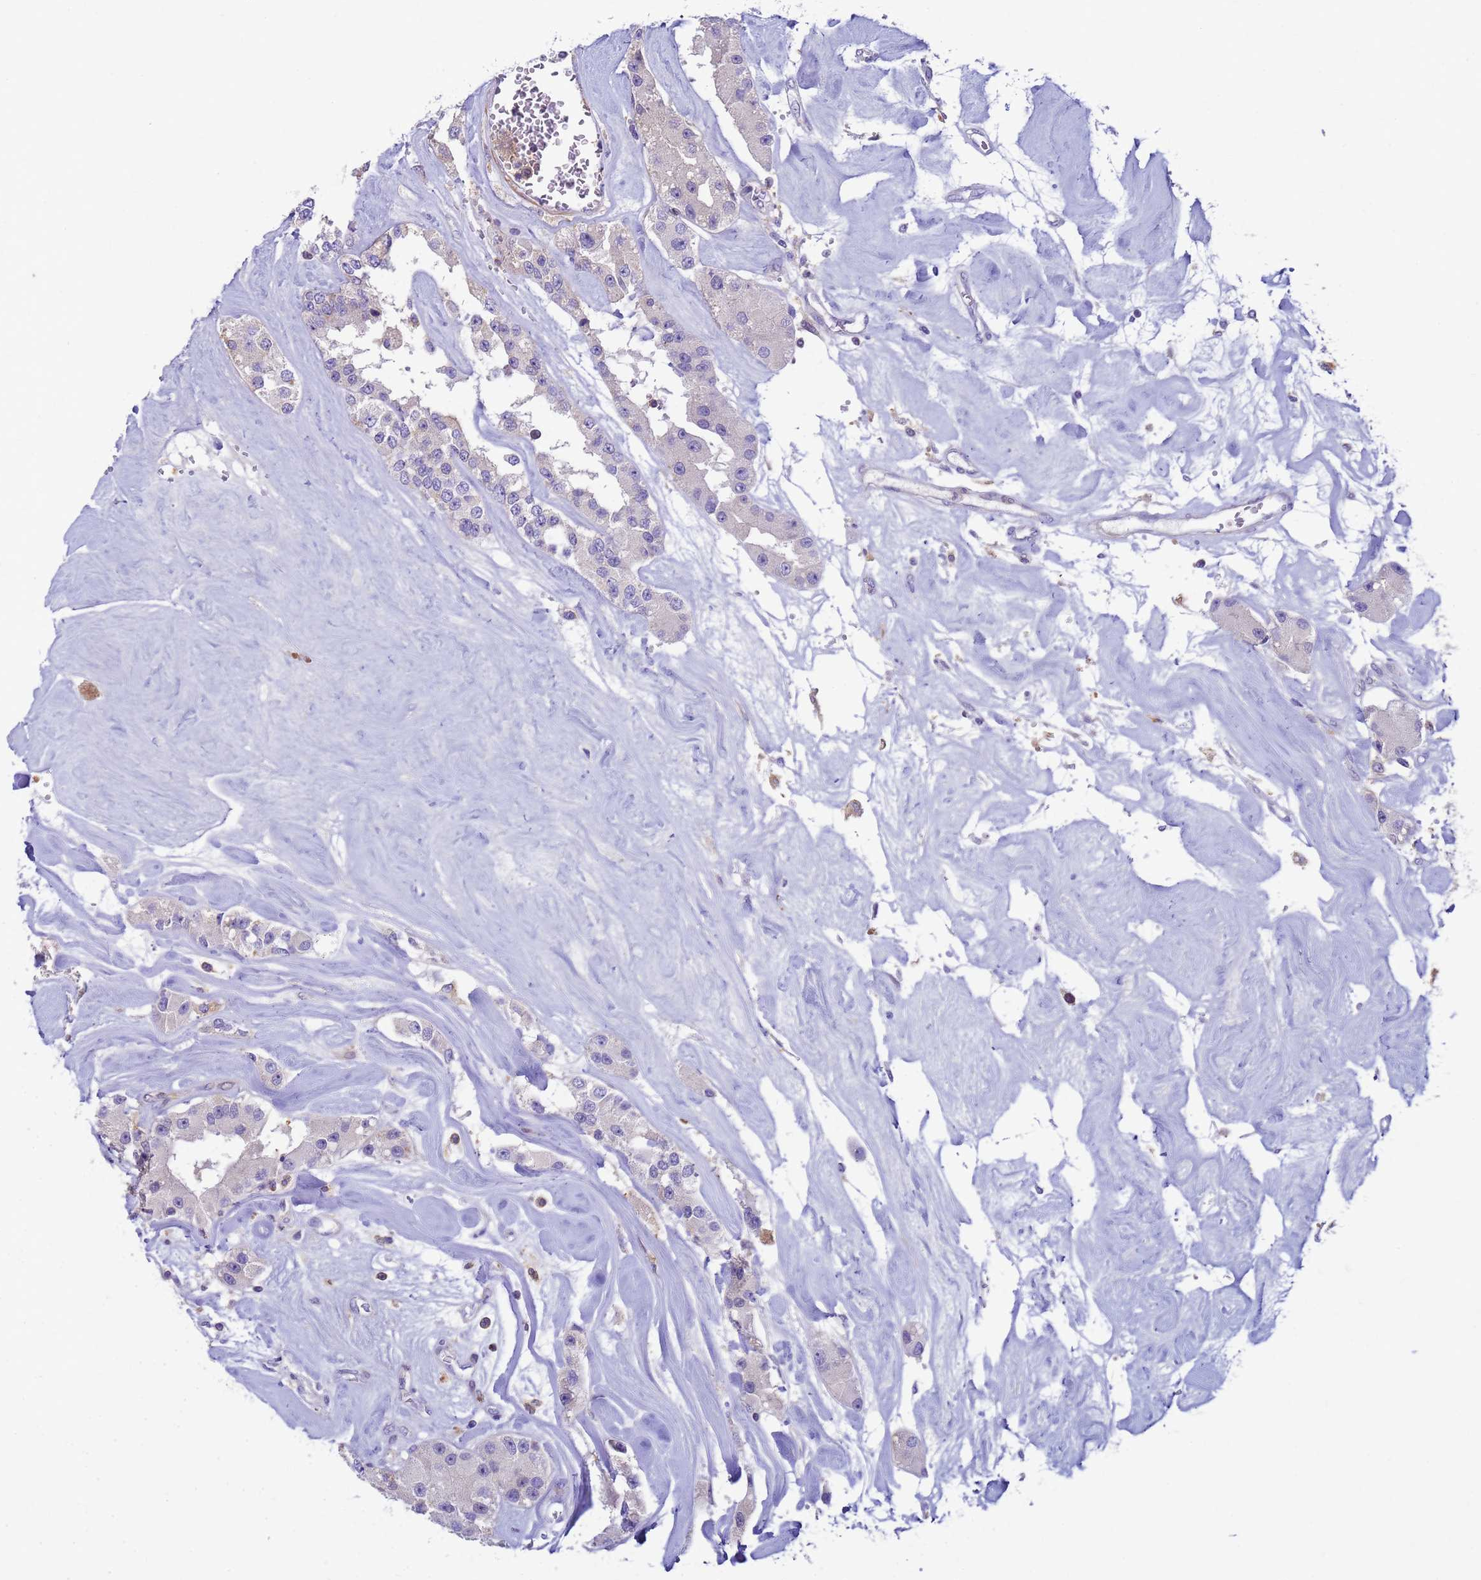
{"staining": {"intensity": "negative", "quantity": "none", "location": "none"}, "tissue": "carcinoid", "cell_type": "Tumor cells", "image_type": "cancer", "snomed": [{"axis": "morphology", "description": "Carcinoid, malignant, NOS"}, {"axis": "topography", "description": "Pancreas"}], "caption": "An immunohistochemistry histopathology image of malignant carcinoid is shown. There is no staining in tumor cells of malignant carcinoid.", "gene": "KLHL13", "patient": {"sex": "male", "age": 41}}